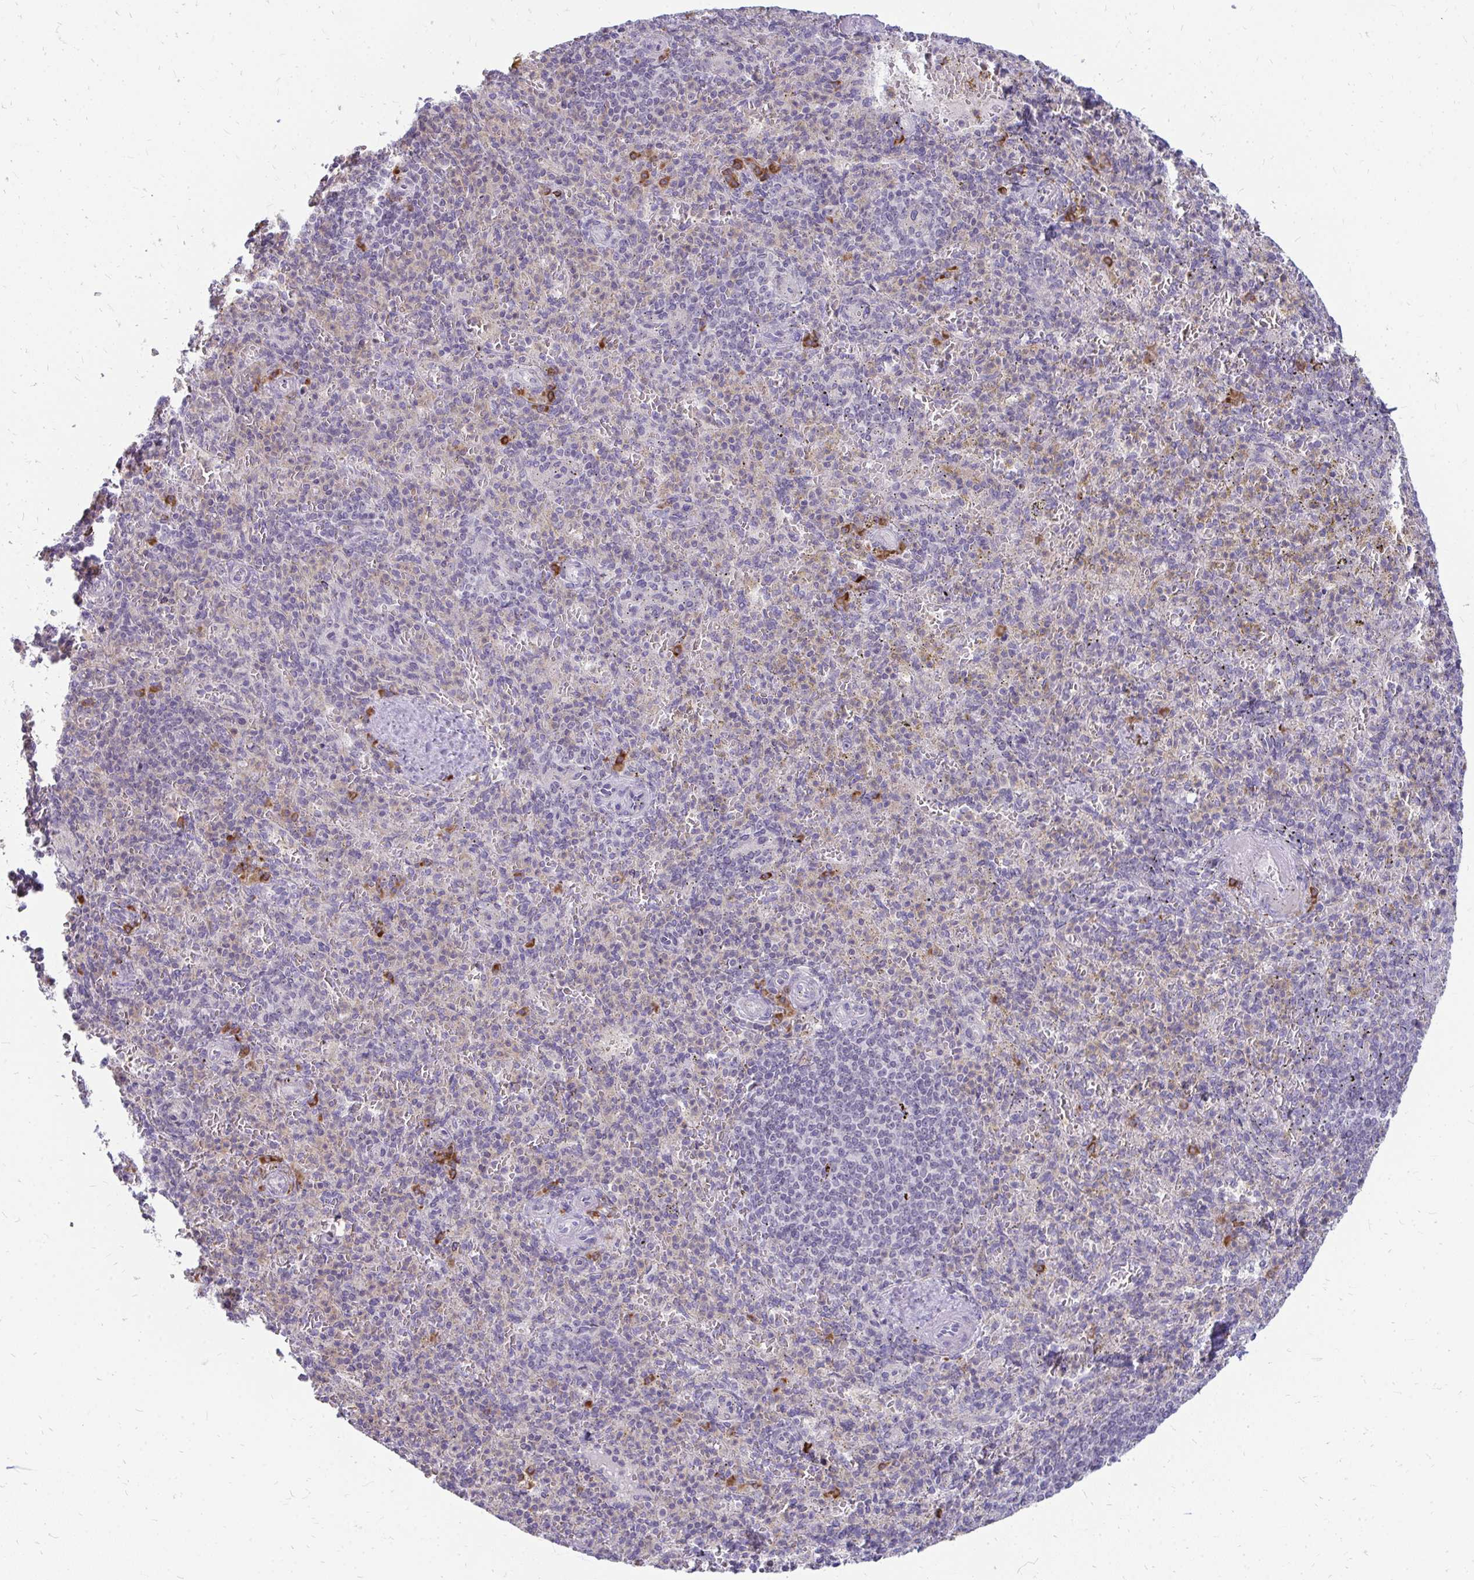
{"staining": {"intensity": "strong", "quantity": "<25%", "location": "cytoplasmic/membranous"}, "tissue": "spleen", "cell_type": "Cells in red pulp", "image_type": "normal", "snomed": [{"axis": "morphology", "description": "Normal tissue, NOS"}, {"axis": "topography", "description": "Spleen"}], "caption": "Normal spleen was stained to show a protein in brown. There is medium levels of strong cytoplasmic/membranous staining in about <25% of cells in red pulp. (Brightfield microscopy of DAB IHC at high magnification).", "gene": "FAM9A", "patient": {"sex": "female", "age": 74}}